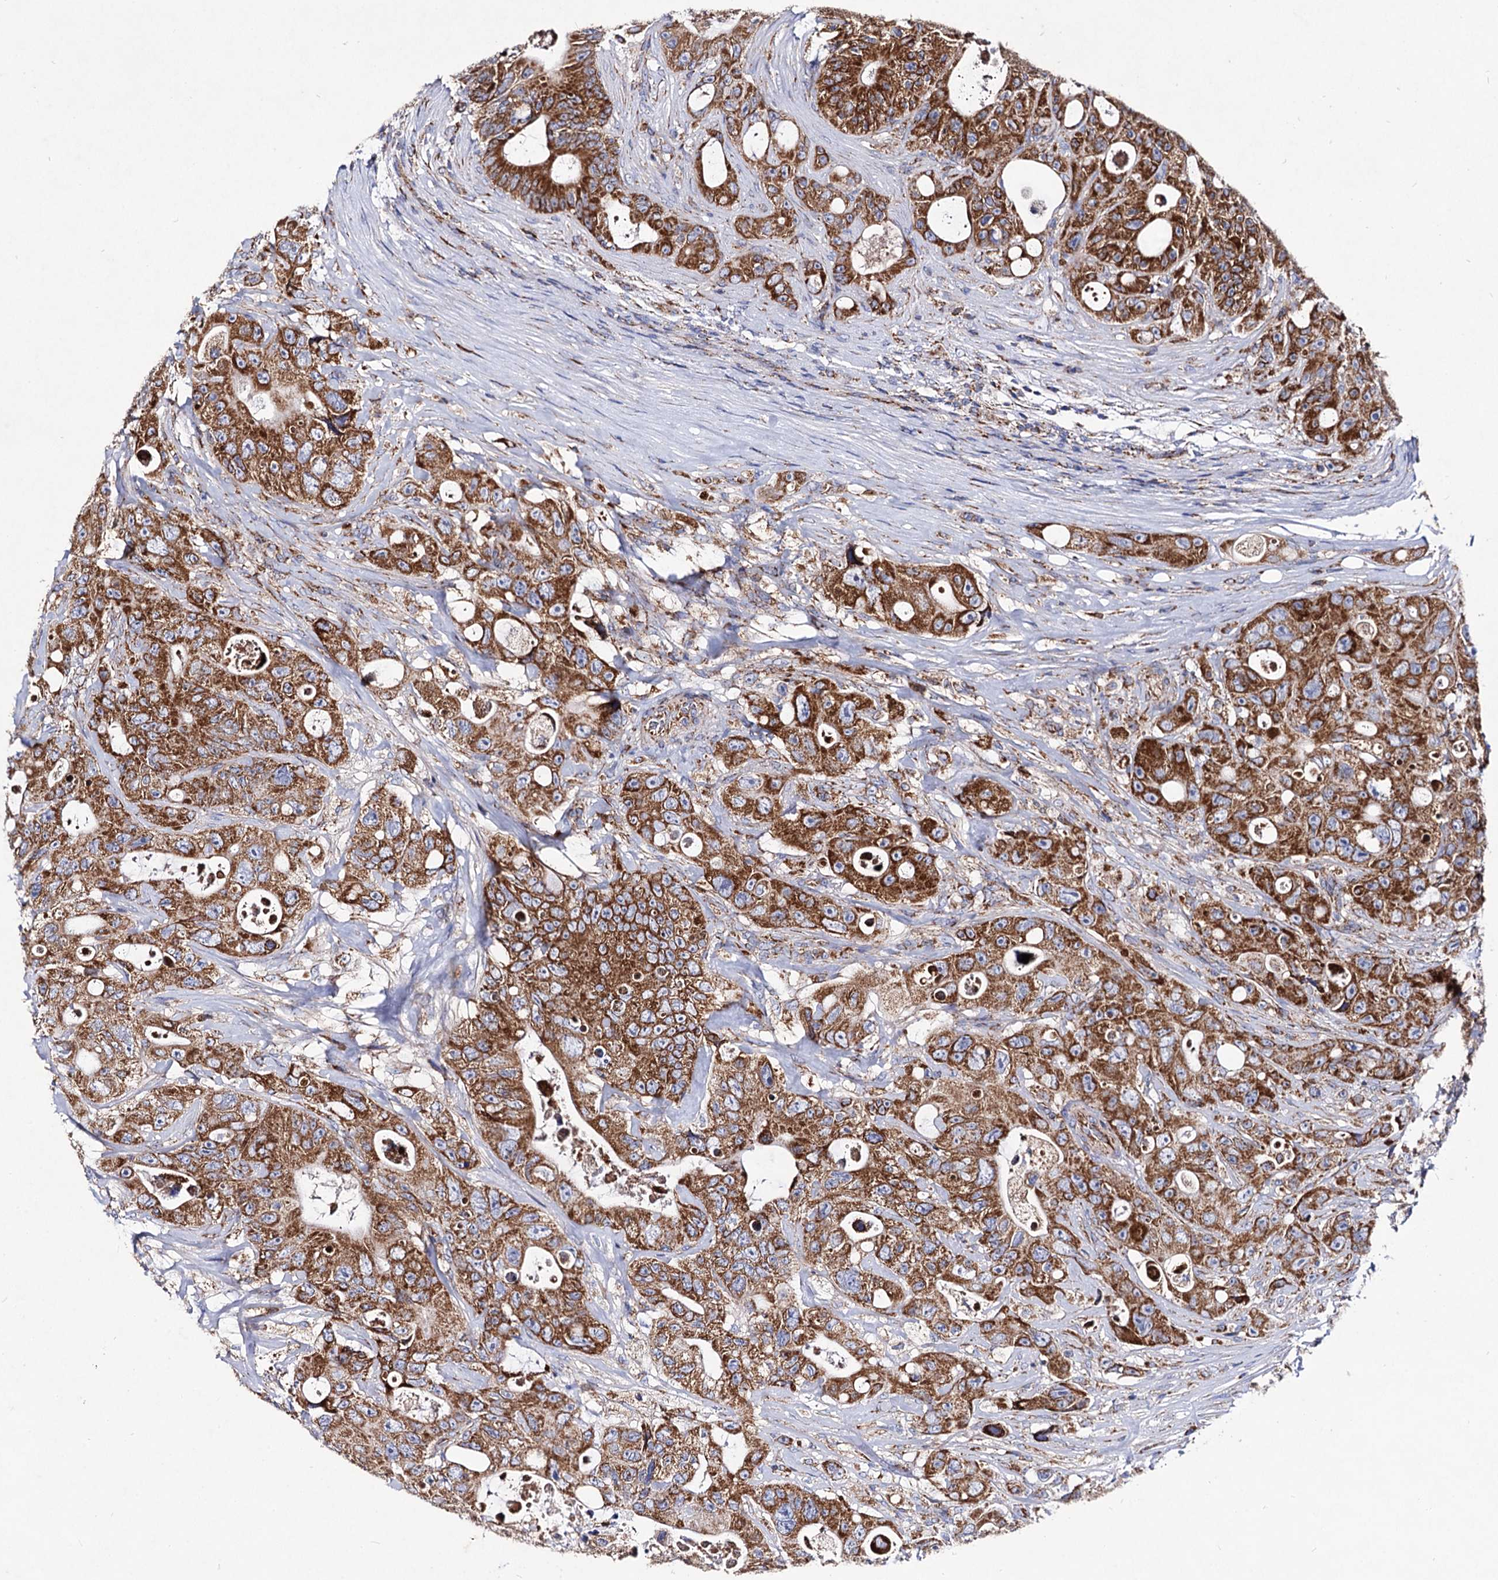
{"staining": {"intensity": "strong", "quantity": ">75%", "location": "cytoplasmic/membranous"}, "tissue": "colorectal cancer", "cell_type": "Tumor cells", "image_type": "cancer", "snomed": [{"axis": "morphology", "description": "Adenocarcinoma, NOS"}, {"axis": "topography", "description": "Colon"}], "caption": "Approximately >75% of tumor cells in human adenocarcinoma (colorectal) exhibit strong cytoplasmic/membranous protein positivity as visualized by brown immunohistochemical staining.", "gene": "ACAD9", "patient": {"sex": "female", "age": 46}}